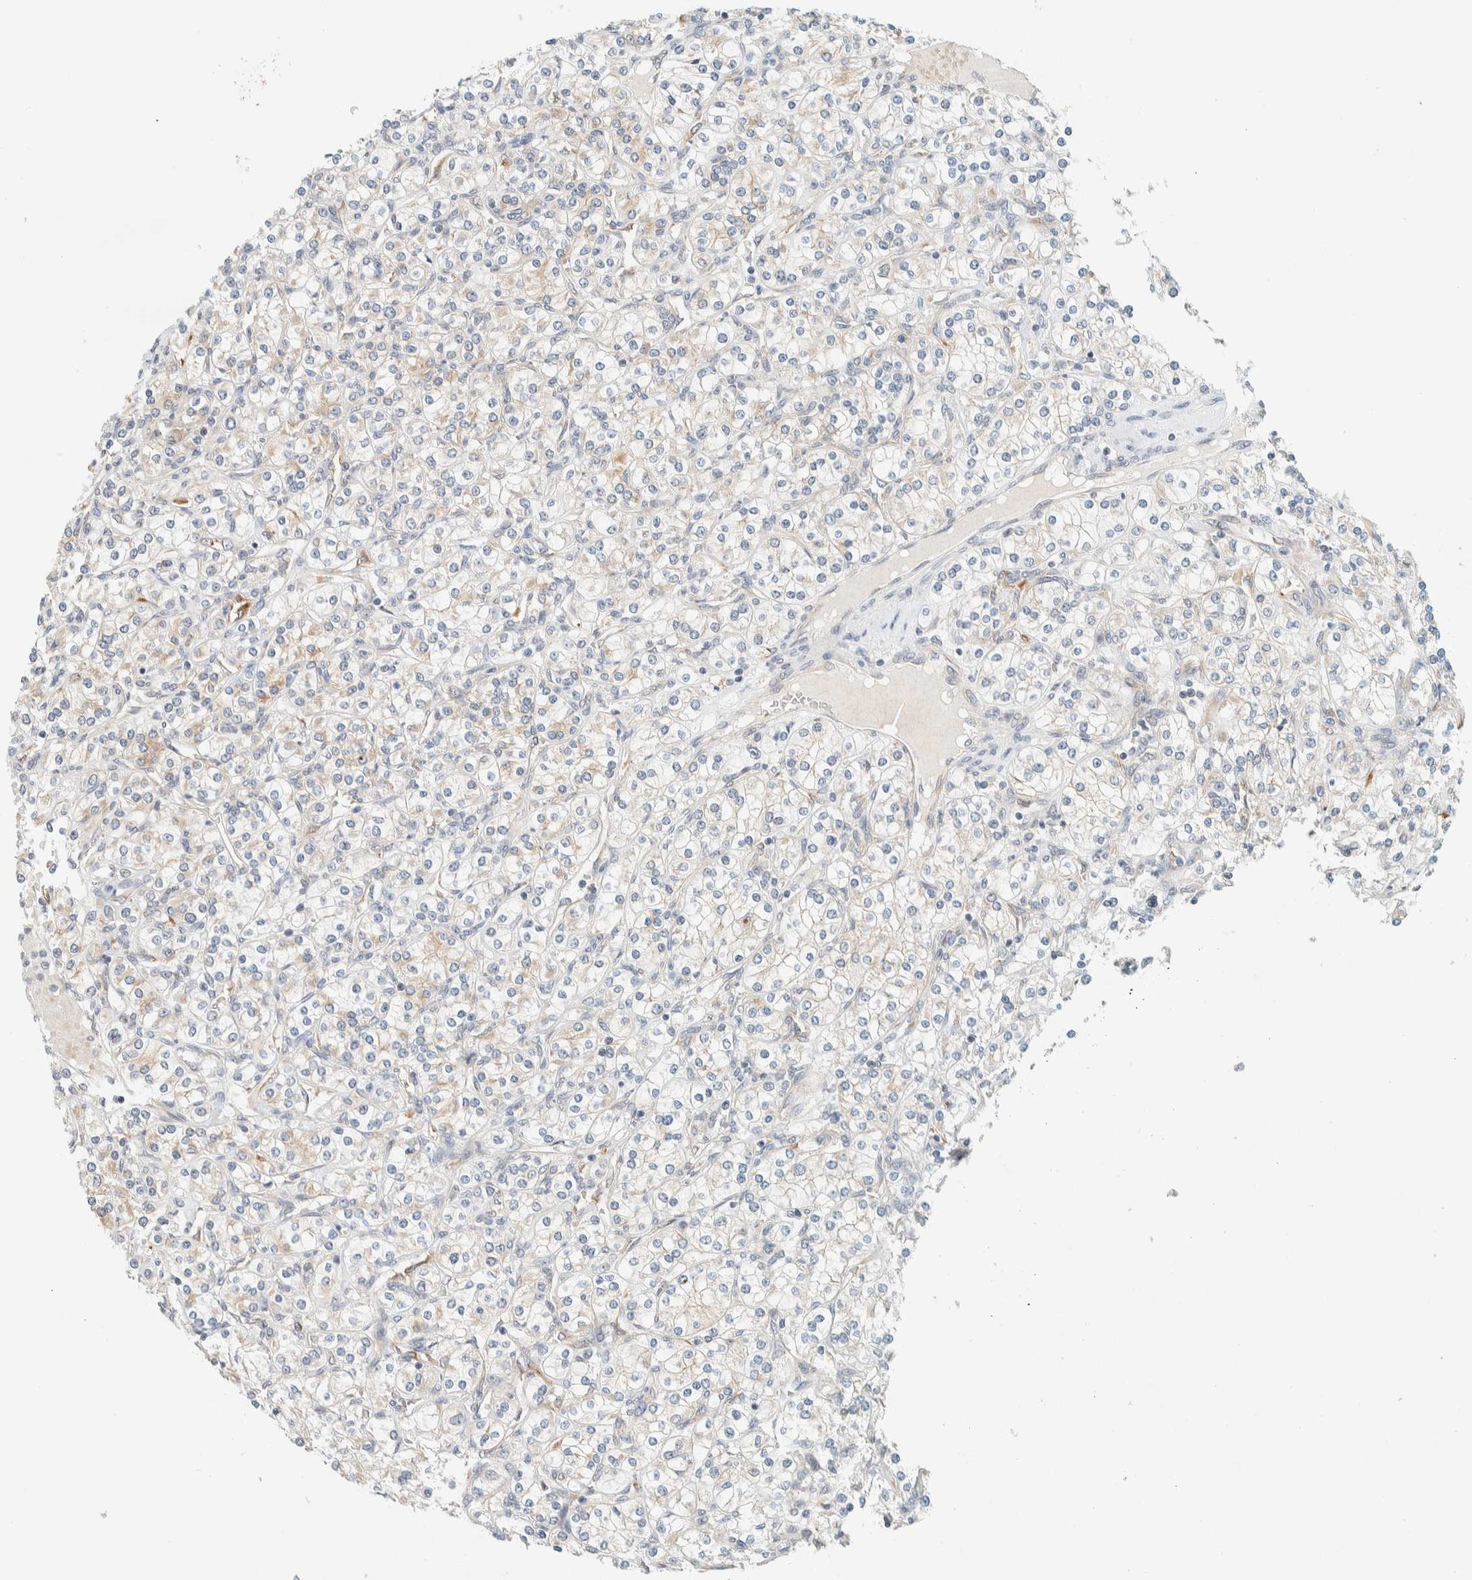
{"staining": {"intensity": "weak", "quantity": "<25%", "location": "cytoplasmic/membranous"}, "tissue": "renal cancer", "cell_type": "Tumor cells", "image_type": "cancer", "snomed": [{"axis": "morphology", "description": "Adenocarcinoma, NOS"}, {"axis": "topography", "description": "Kidney"}], "caption": "High power microscopy image of an immunohistochemistry histopathology image of adenocarcinoma (renal), revealing no significant positivity in tumor cells.", "gene": "SUMF2", "patient": {"sex": "male", "age": 77}}